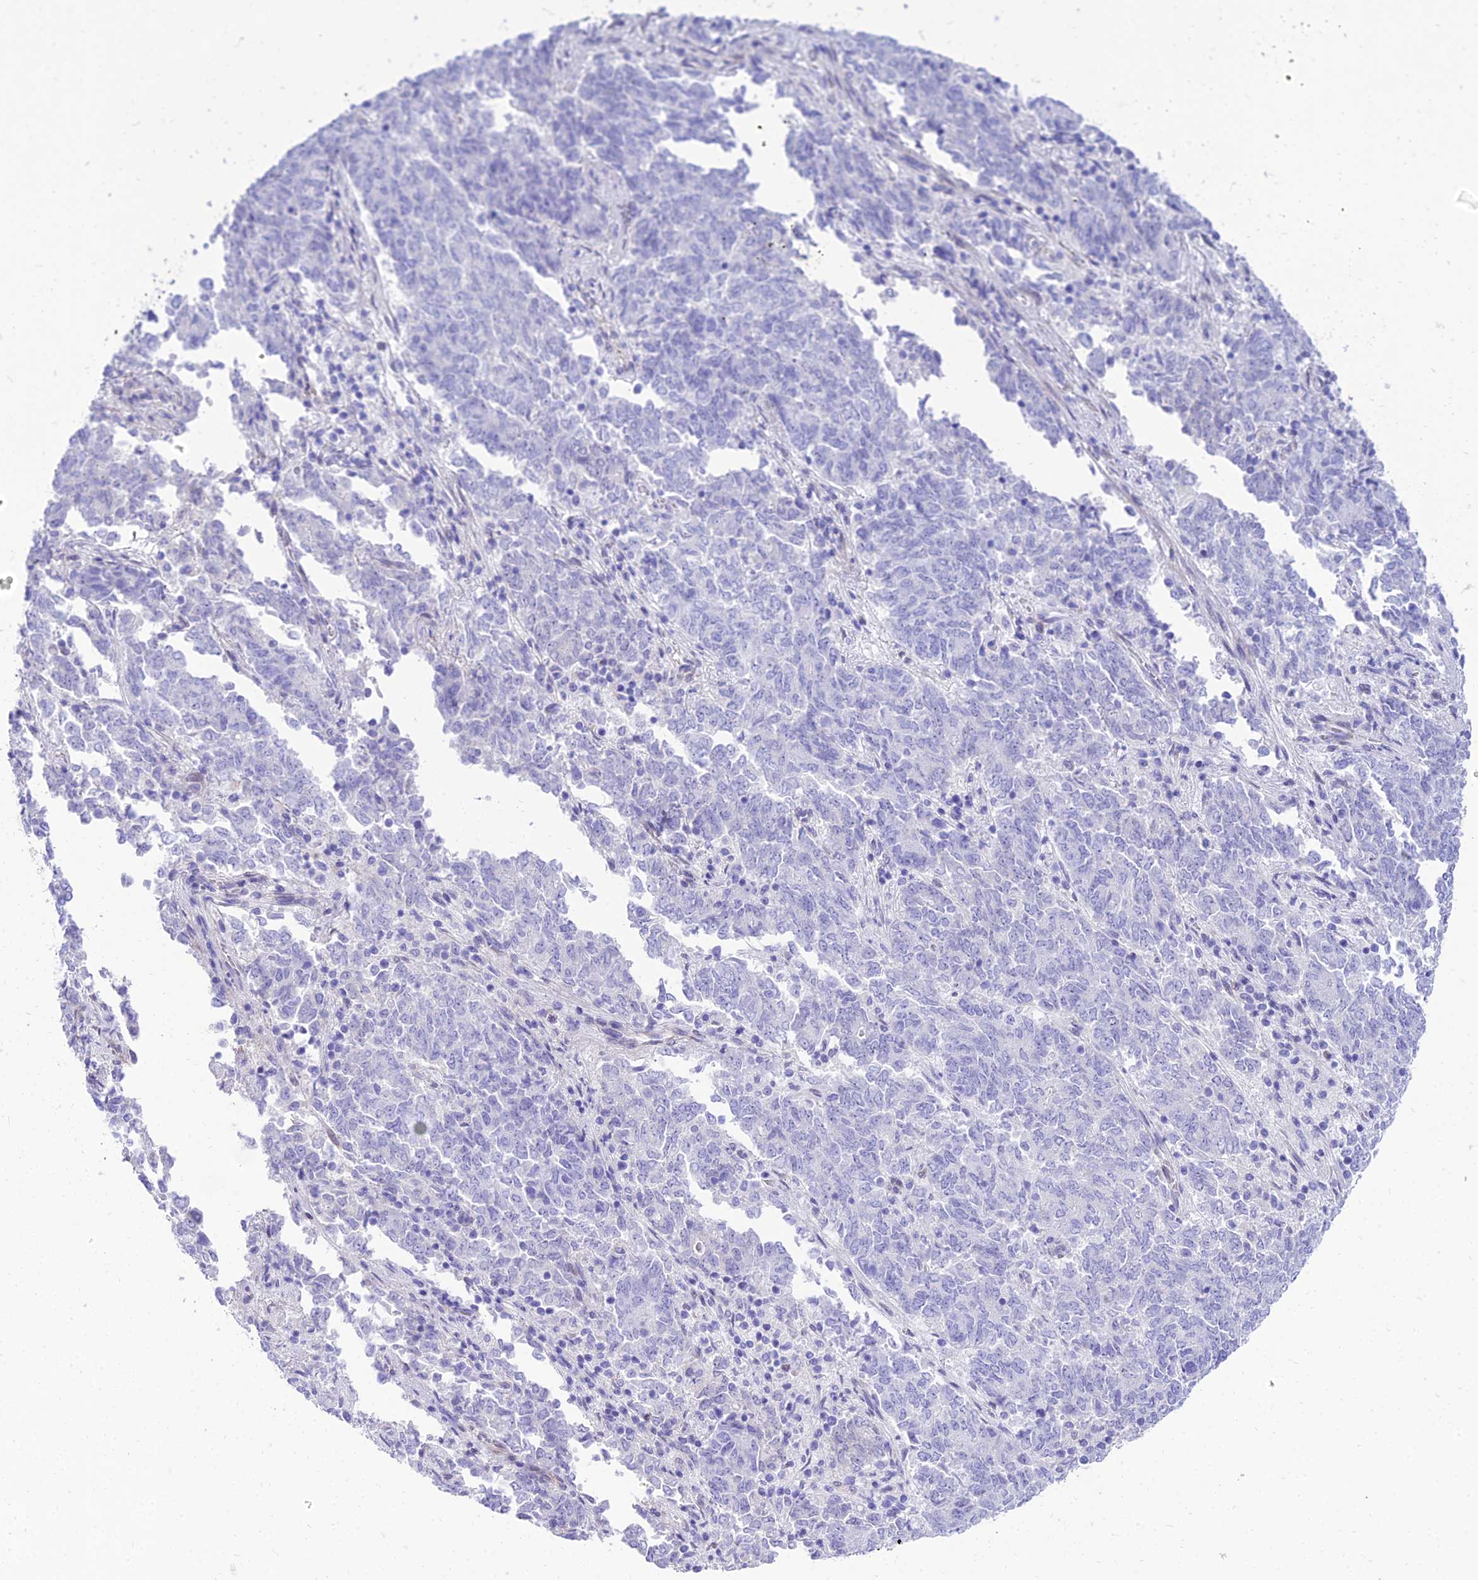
{"staining": {"intensity": "negative", "quantity": "none", "location": "none"}, "tissue": "endometrial cancer", "cell_type": "Tumor cells", "image_type": "cancer", "snomed": [{"axis": "morphology", "description": "Adenocarcinoma, NOS"}, {"axis": "topography", "description": "Endometrium"}], "caption": "Adenocarcinoma (endometrial) was stained to show a protein in brown. There is no significant positivity in tumor cells.", "gene": "TAC3", "patient": {"sex": "female", "age": 80}}